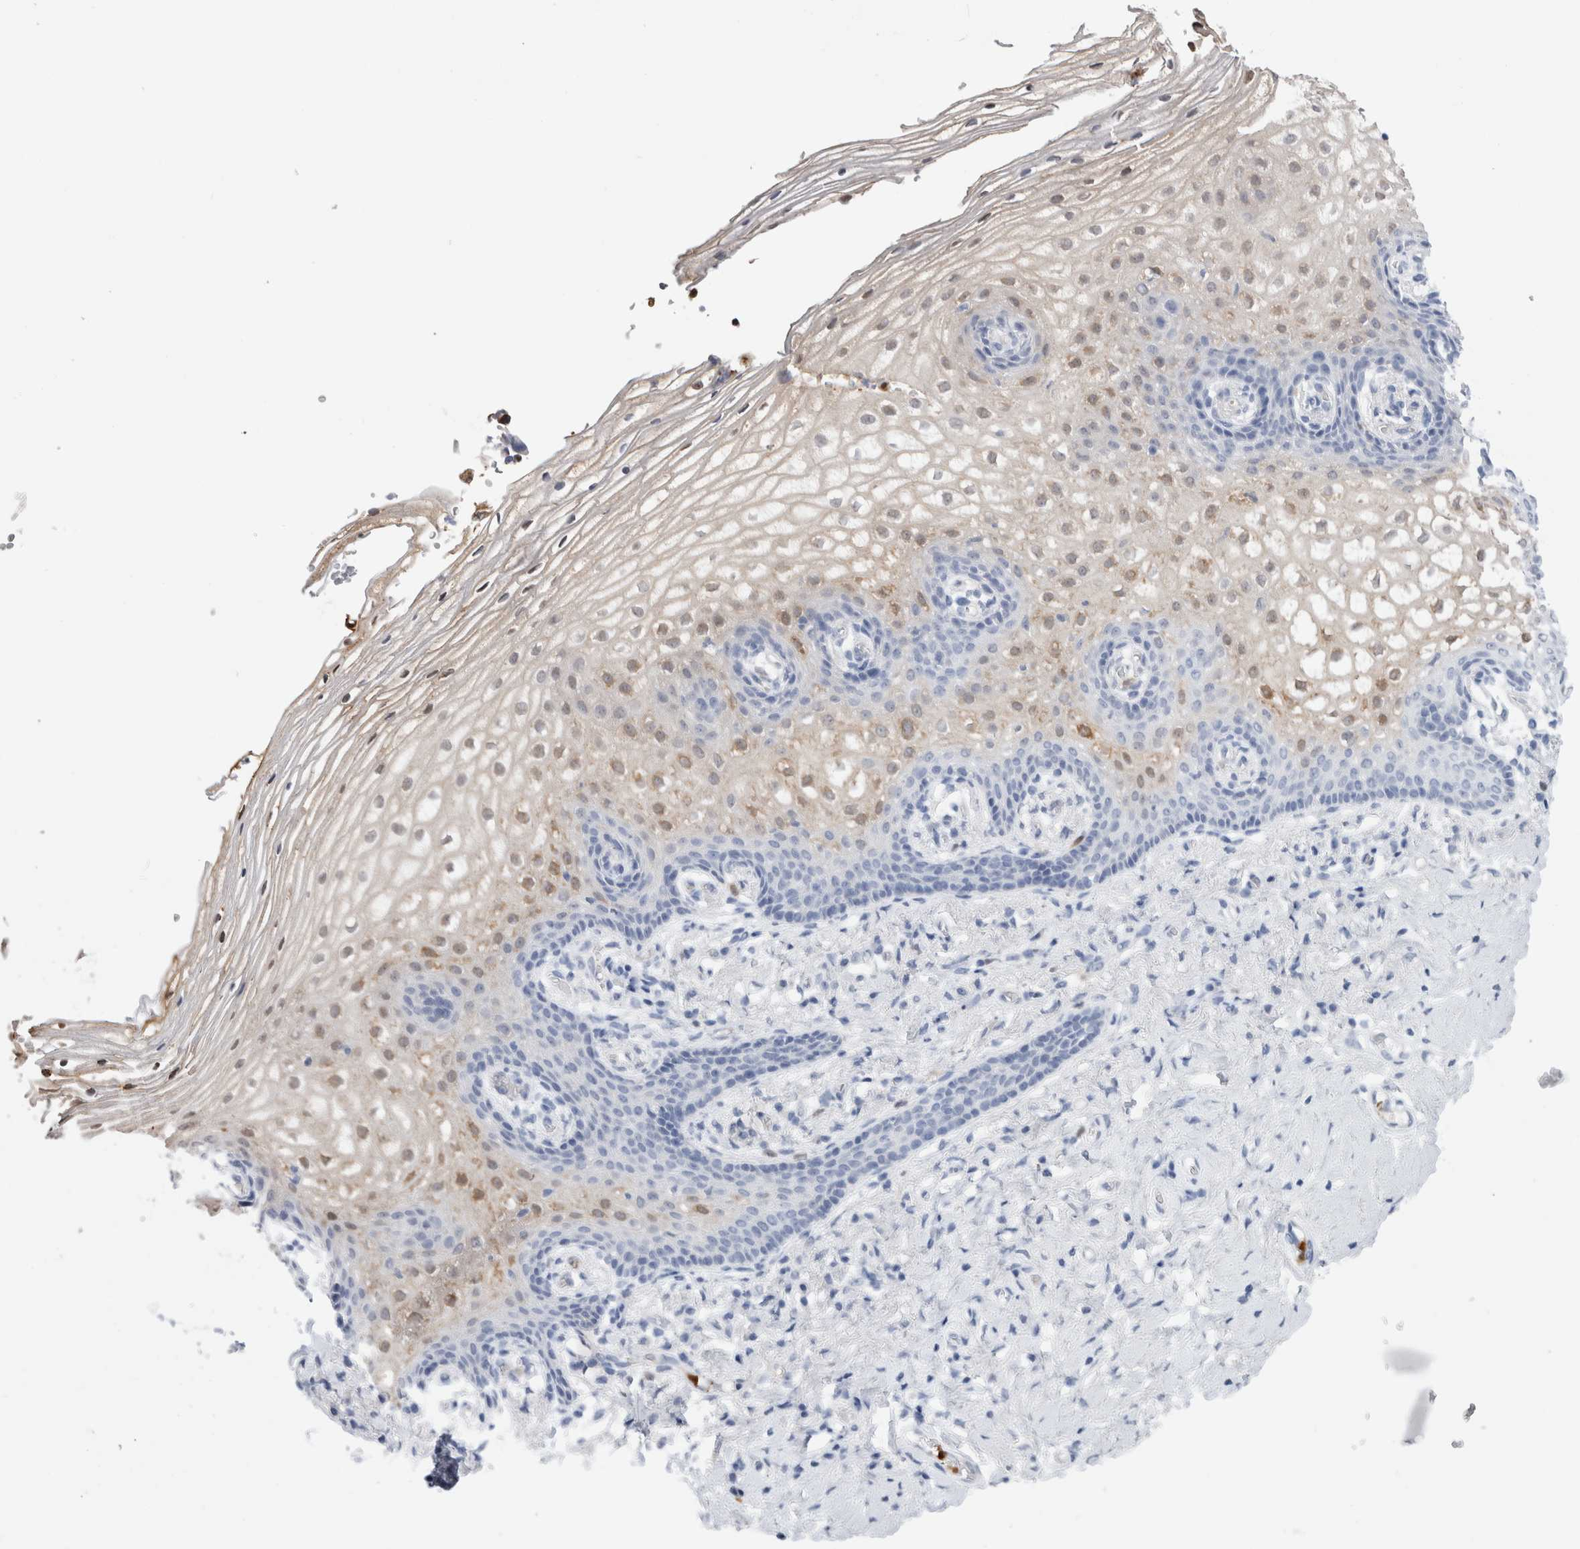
{"staining": {"intensity": "weak", "quantity": "25%-75%", "location": "cytoplasmic/membranous"}, "tissue": "vagina", "cell_type": "Squamous epithelial cells", "image_type": "normal", "snomed": [{"axis": "morphology", "description": "Normal tissue, NOS"}, {"axis": "topography", "description": "Vagina"}], "caption": "DAB (3,3'-diaminobenzidine) immunohistochemical staining of normal vagina shows weak cytoplasmic/membranous protein positivity in approximately 25%-75% of squamous epithelial cells.", "gene": "SLC10A5", "patient": {"sex": "female", "age": 60}}